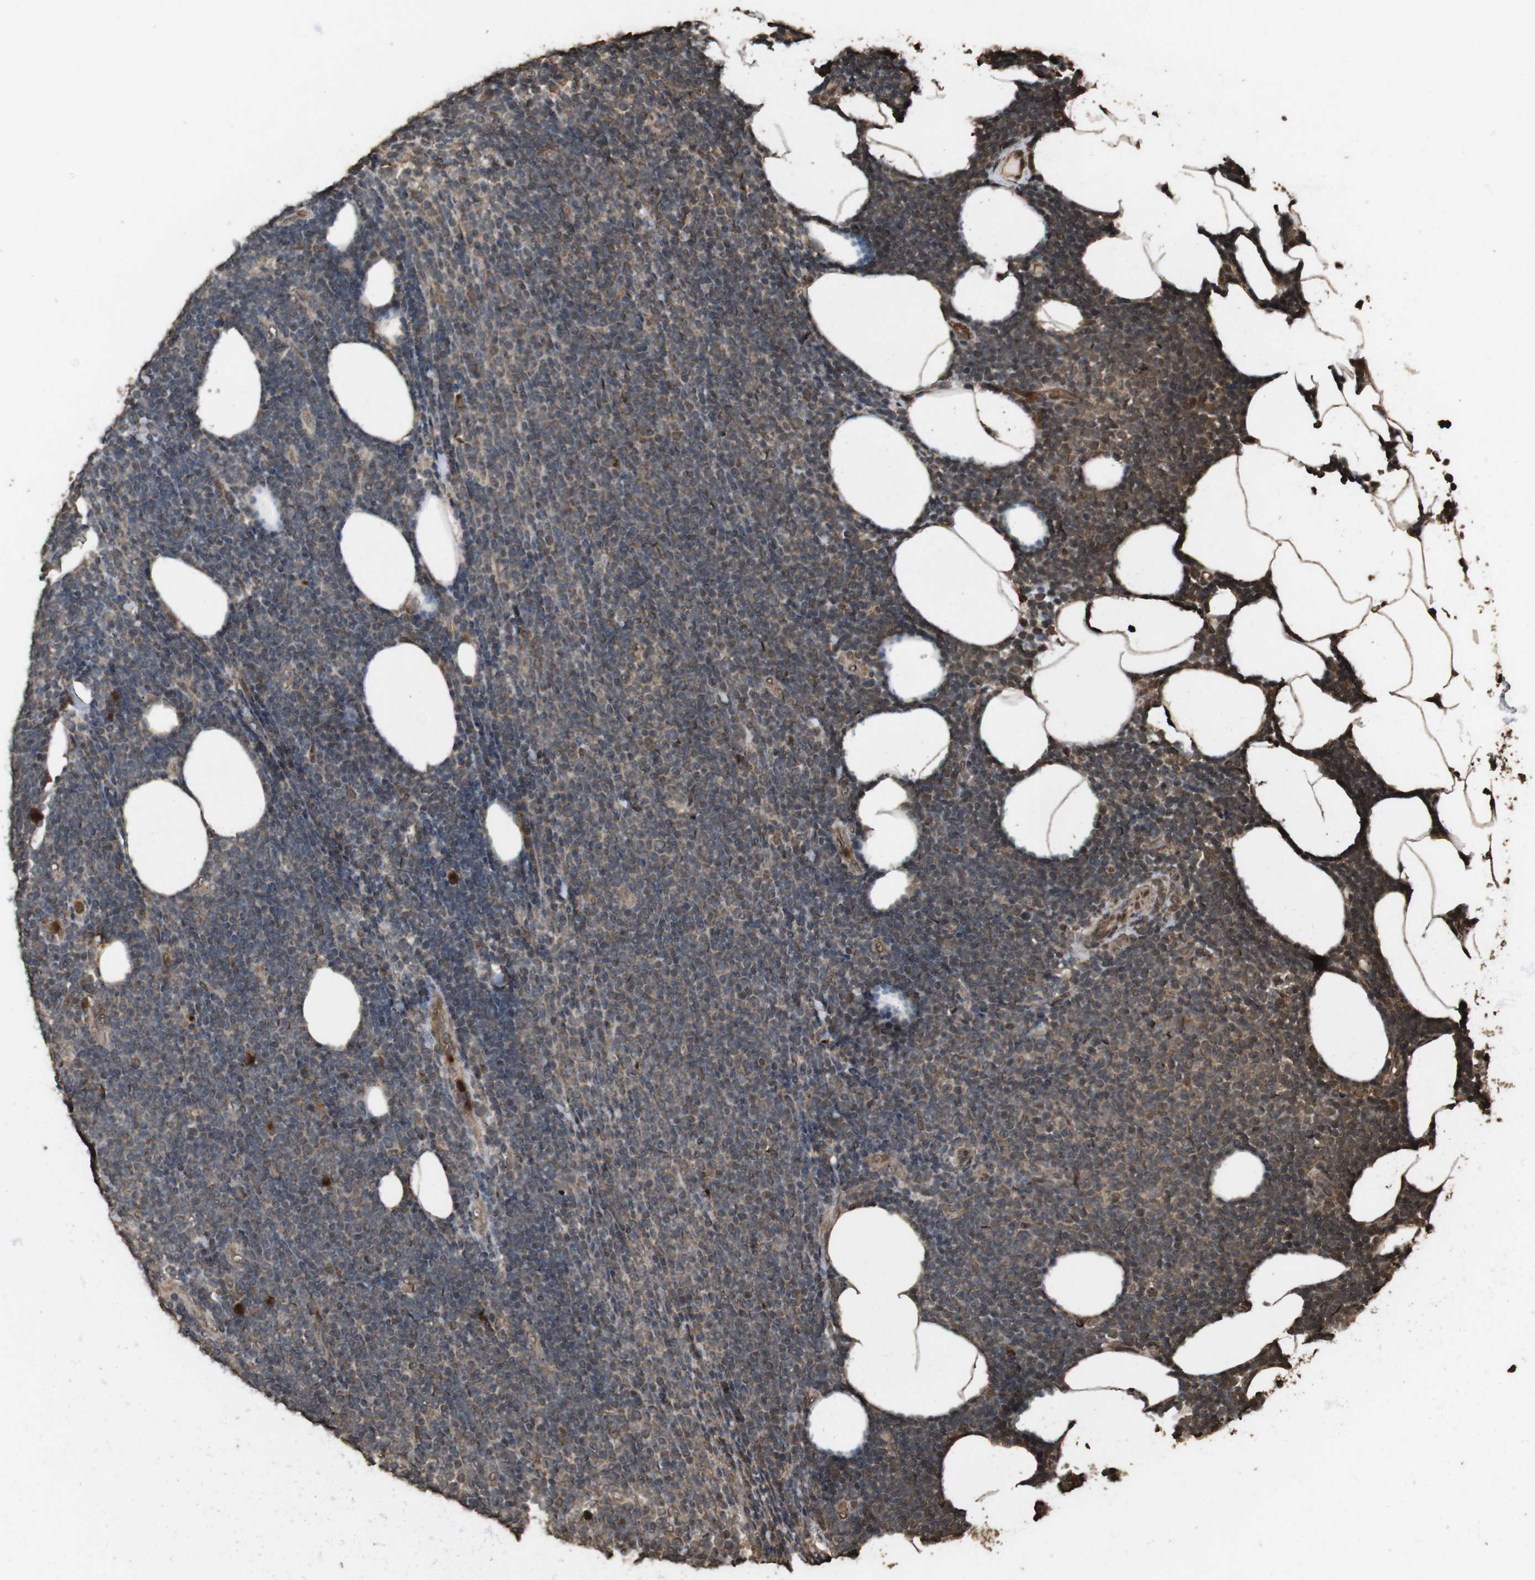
{"staining": {"intensity": "weak", "quantity": "25%-75%", "location": "cytoplasmic/membranous"}, "tissue": "lymphoma", "cell_type": "Tumor cells", "image_type": "cancer", "snomed": [{"axis": "morphology", "description": "Malignant lymphoma, non-Hodgkin's type, Low grade"}, {"axis": "topography", "description": "Lymph node"}], "caption": "IHC micrograph of neoplastic tissue: human lymphoma stained using immunohistochemistry (IHC) displays low levels of weak protein expression localized specifically in the cytoplasmic/membranous of tumor cells, appearing as a cytoplasmic/membranous brown color.", "gene": "RRAS2", "patient": {"sex": "male", "age": 66}}